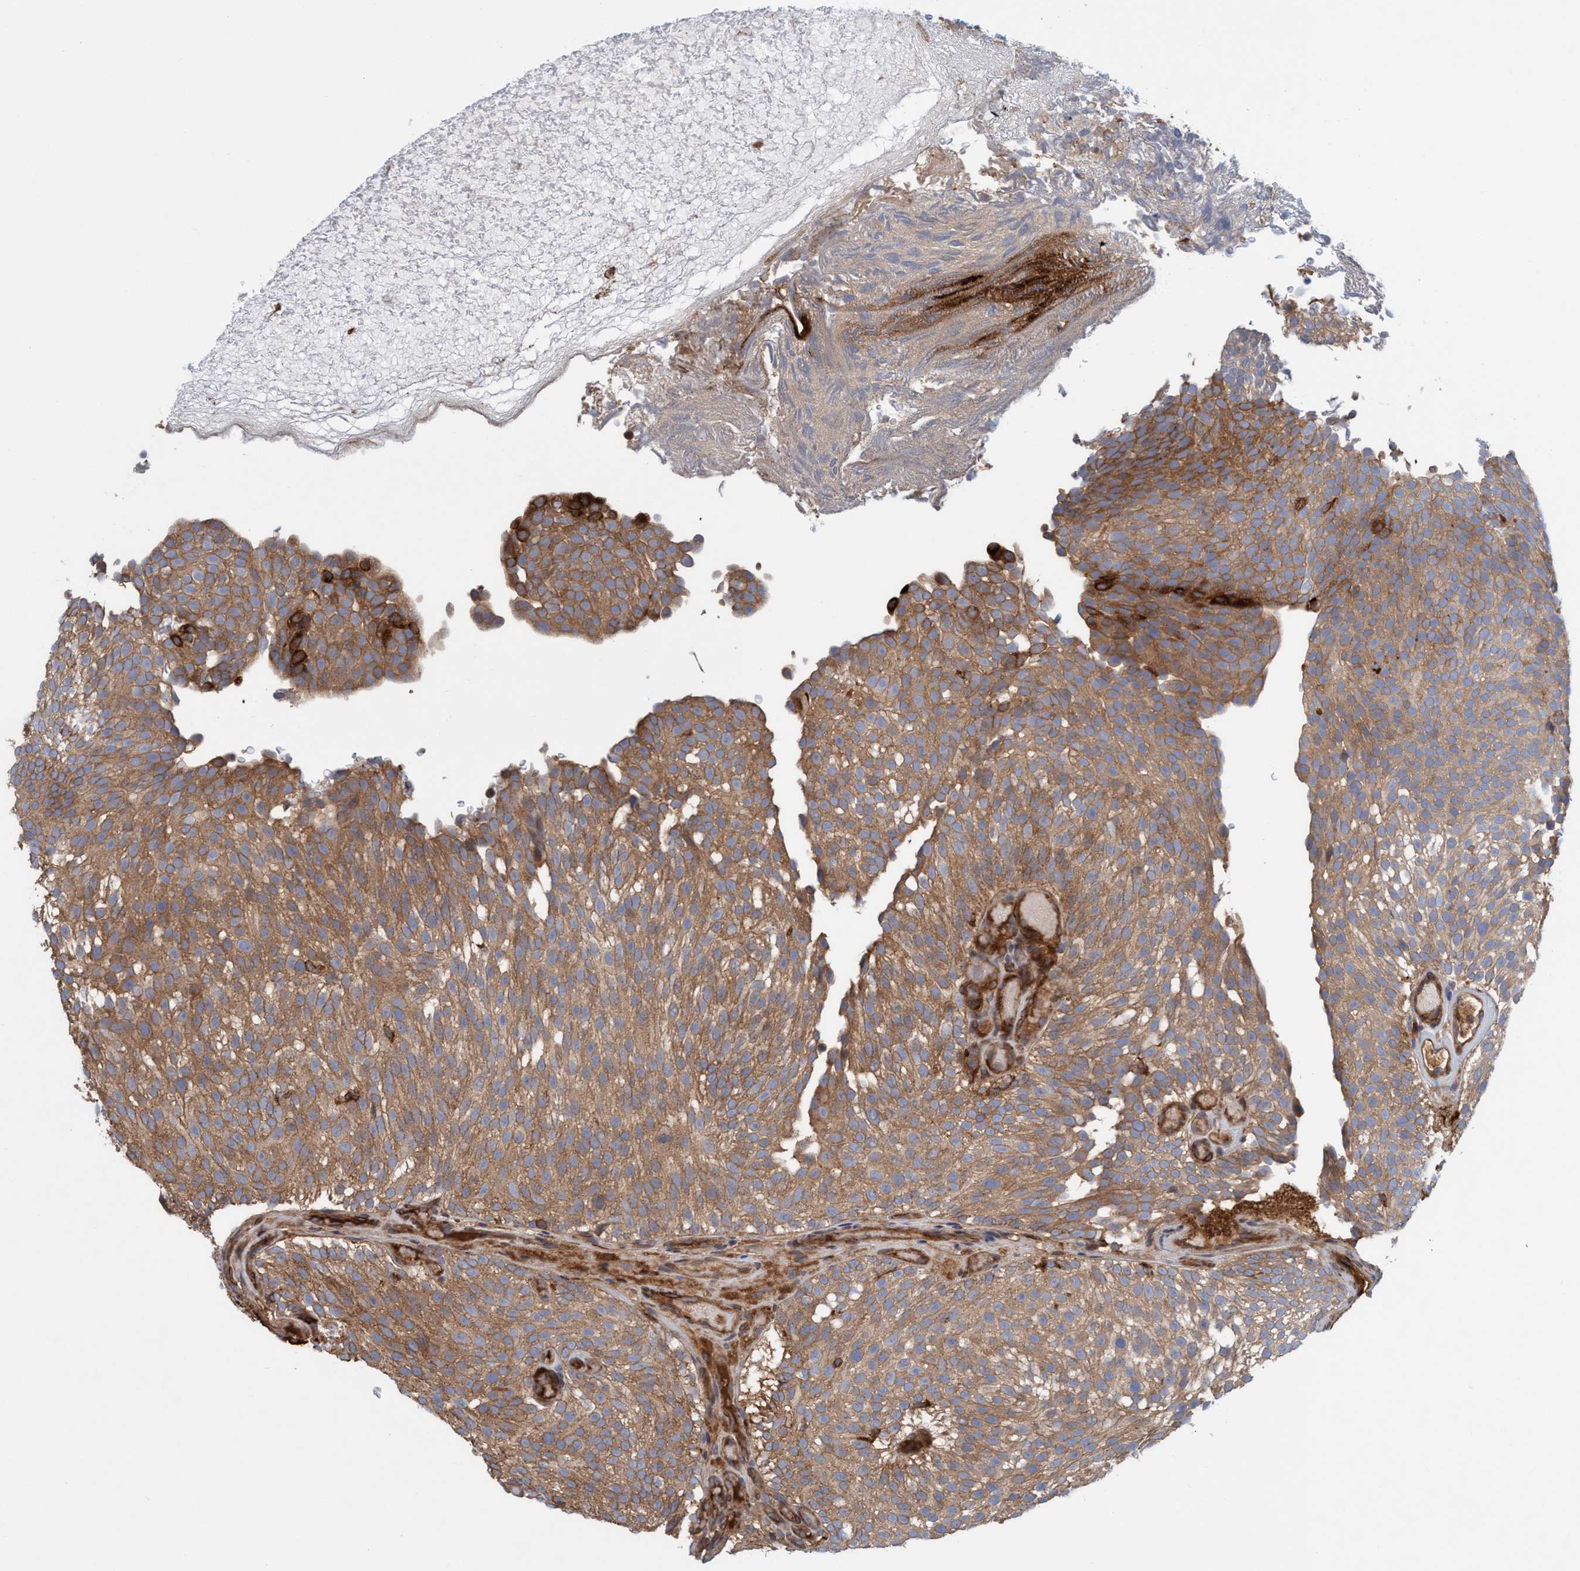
{"staining": {"intensity": "moderate", "quantity": ">75%", "location": "cytoplasmic/membranous"}, "tissue": "urothelial cancer", "cell_type": "Tumor cells", "image_type": "cancer", "snomed": [{"axis": "morphology", "description": "Urothelial carcinoma, Low grade"}, {"axis": "topography", "description": "Urinary bladder"}], "caption": "Human low-grade urothelial carcinoma stained with a brown dye exhibits moderate cytoplasmic/membranous positive positivity in approximately >75% of tumor cells.", "gene": "SPECC1", "patient": {"sex": "male", "age": 78}}